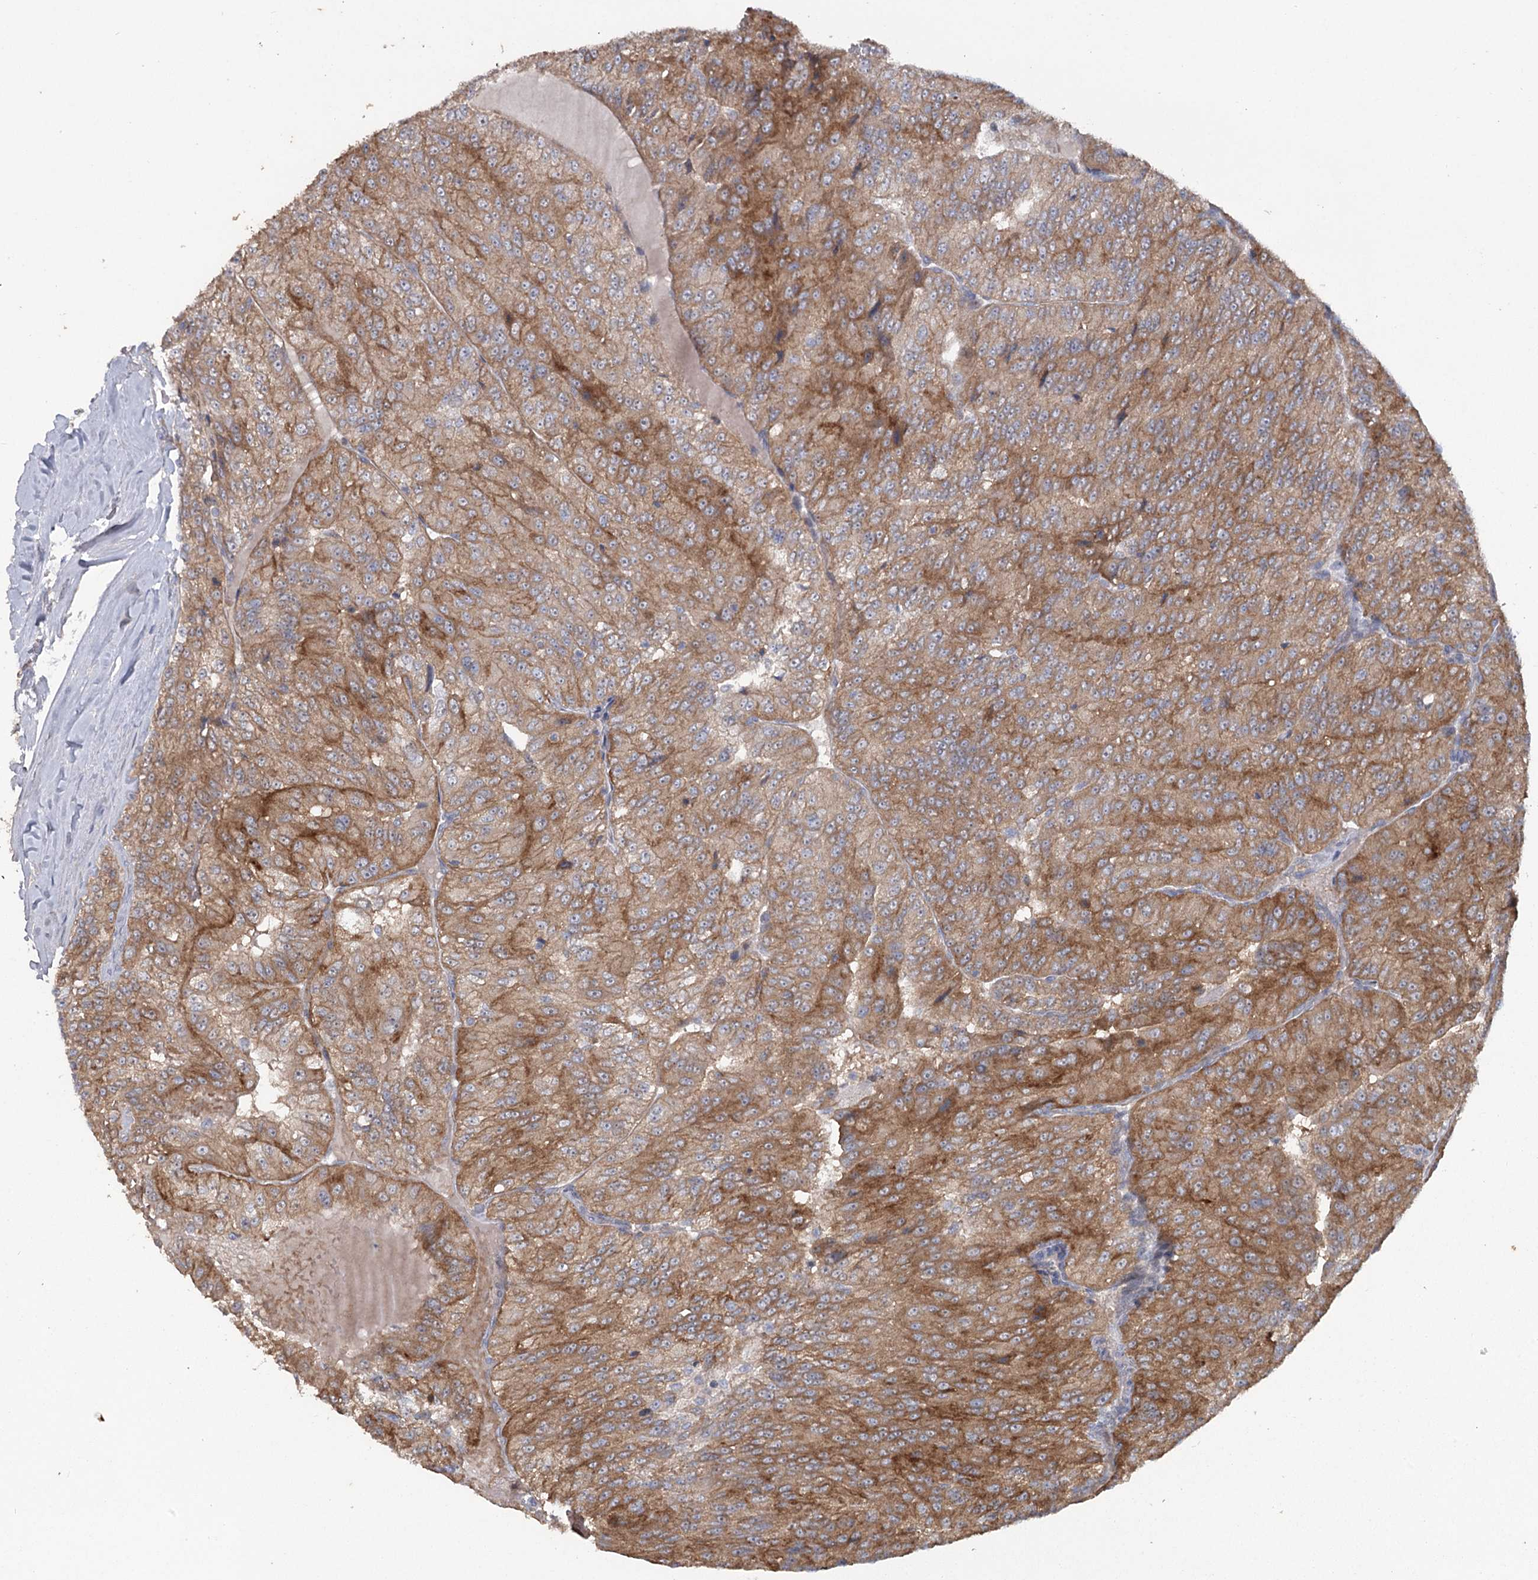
{"staining": {"intensity": "moderate", "quantity": ">75%", "location": "cytoplasmic/membranous"}, "tissue": "renal cancer", "cell_type": "Tumor cells", "image_type": "cancer", "snomed": [{"axis": "morphology", "description": "Adenocarcinoma, NOS"}, {"axis": "topography", "description": "Kidney"}], "caption": "Adenocarcinoma (renal) was stained to show a protein in brown. There is medium levels of moderate cytoplasmic/membranous expression in about >75% of tumor cells. Immunohistochemistry stains the protein in brown and the nuclei are stained blue.", "gene": "MAP3K13", "patient": {"sex": "female", "age": 63}}